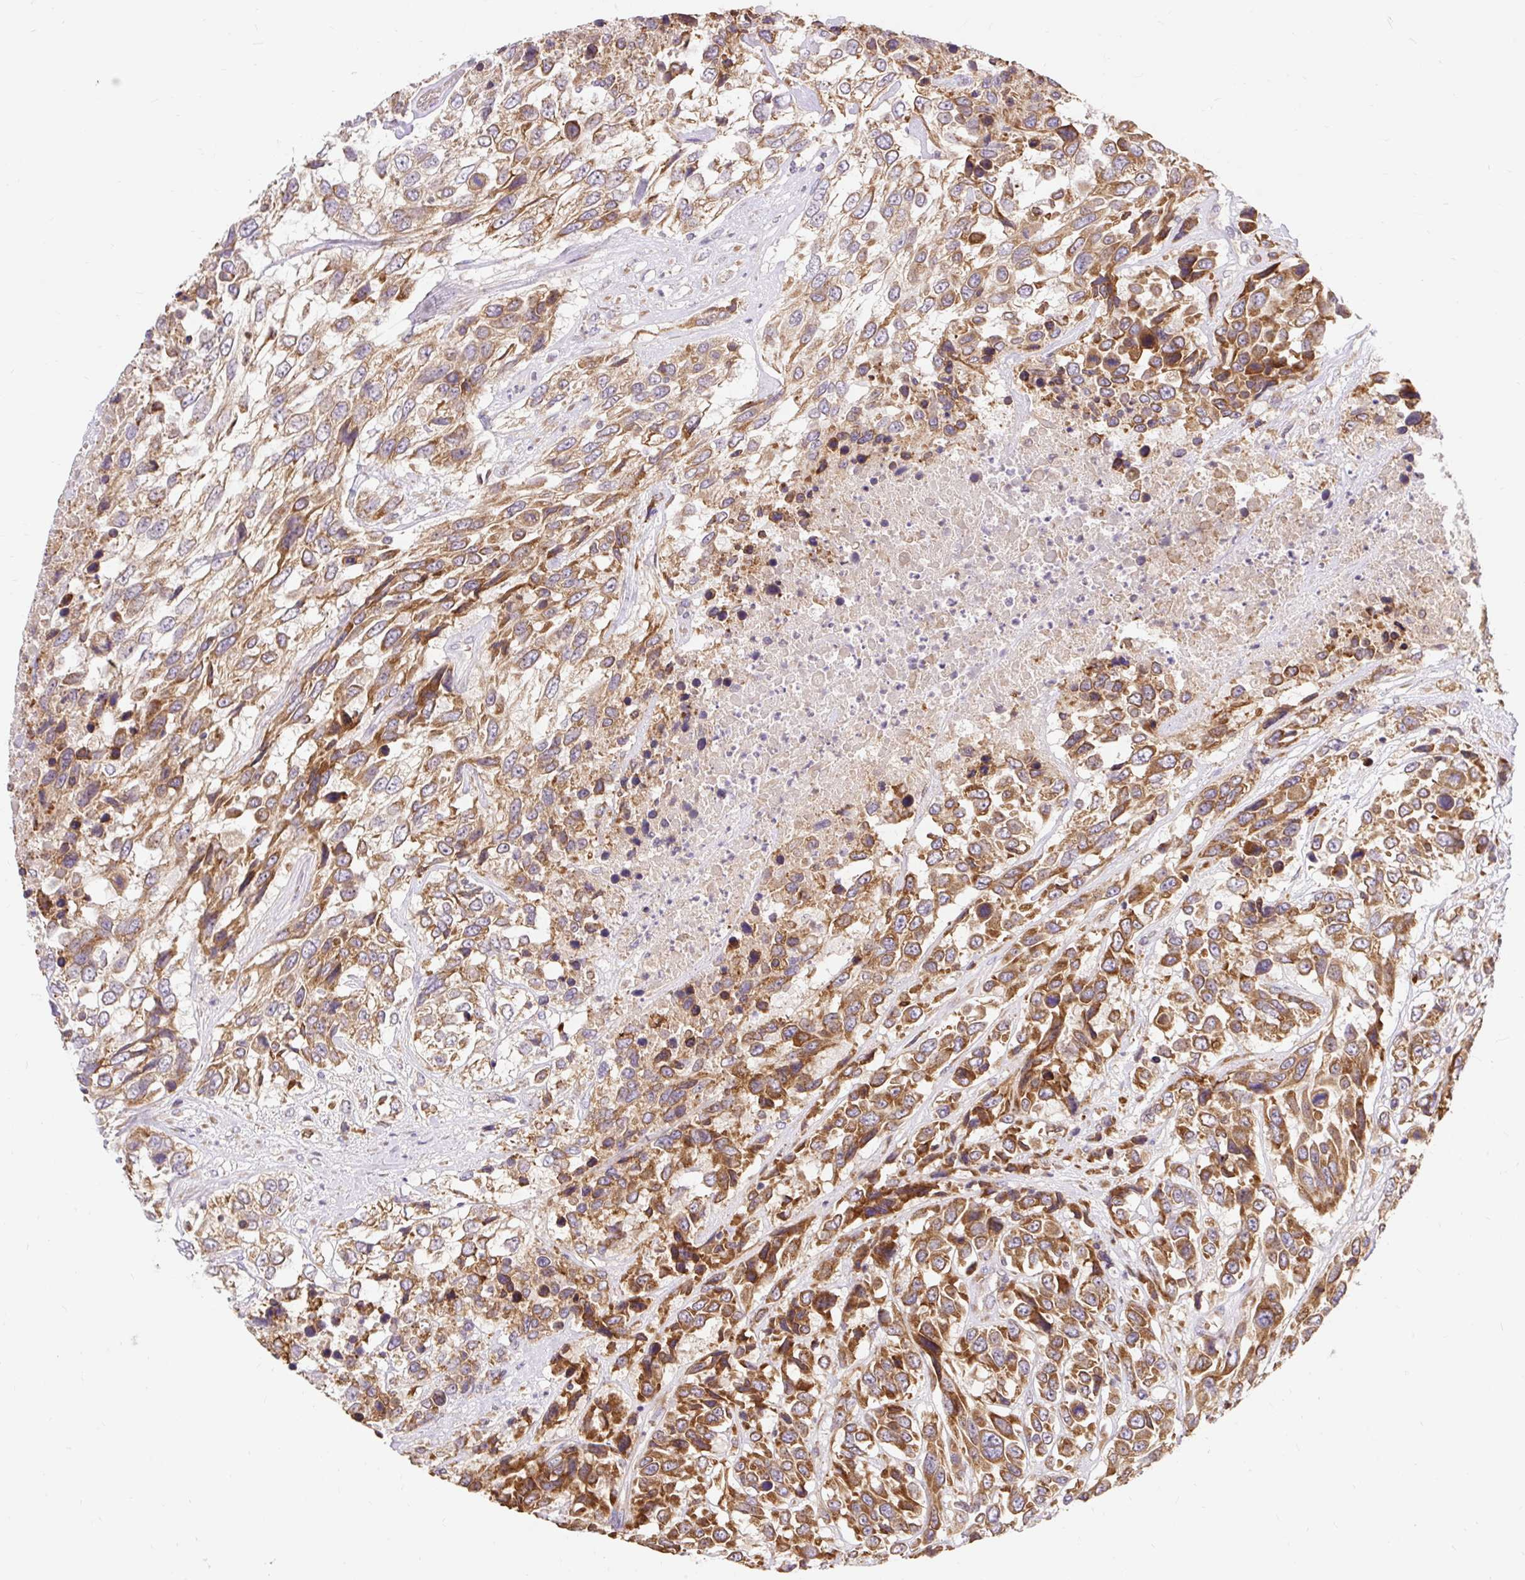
{"staining": {"intensity": "moderate", "quantity": ">75%", "location": "cytoplasmic/membranous"}, "tissue": "urothelial cancer", "cell_type": "Tumor cells", "image_type": "cancer", "snomed": [{"axis": "morphology", "description": "Urothelial carcinoma, High grade"}, {"axis": "topography", "description": "Urinary bladder"}], "caption": "Tumor cells show medium levels of moderate cytoplasmic/membranous staining in approximately >75% of cells in urothelial cancer.", "gene": "SEC63", "patient": {"sex": "female", "age": 70}}